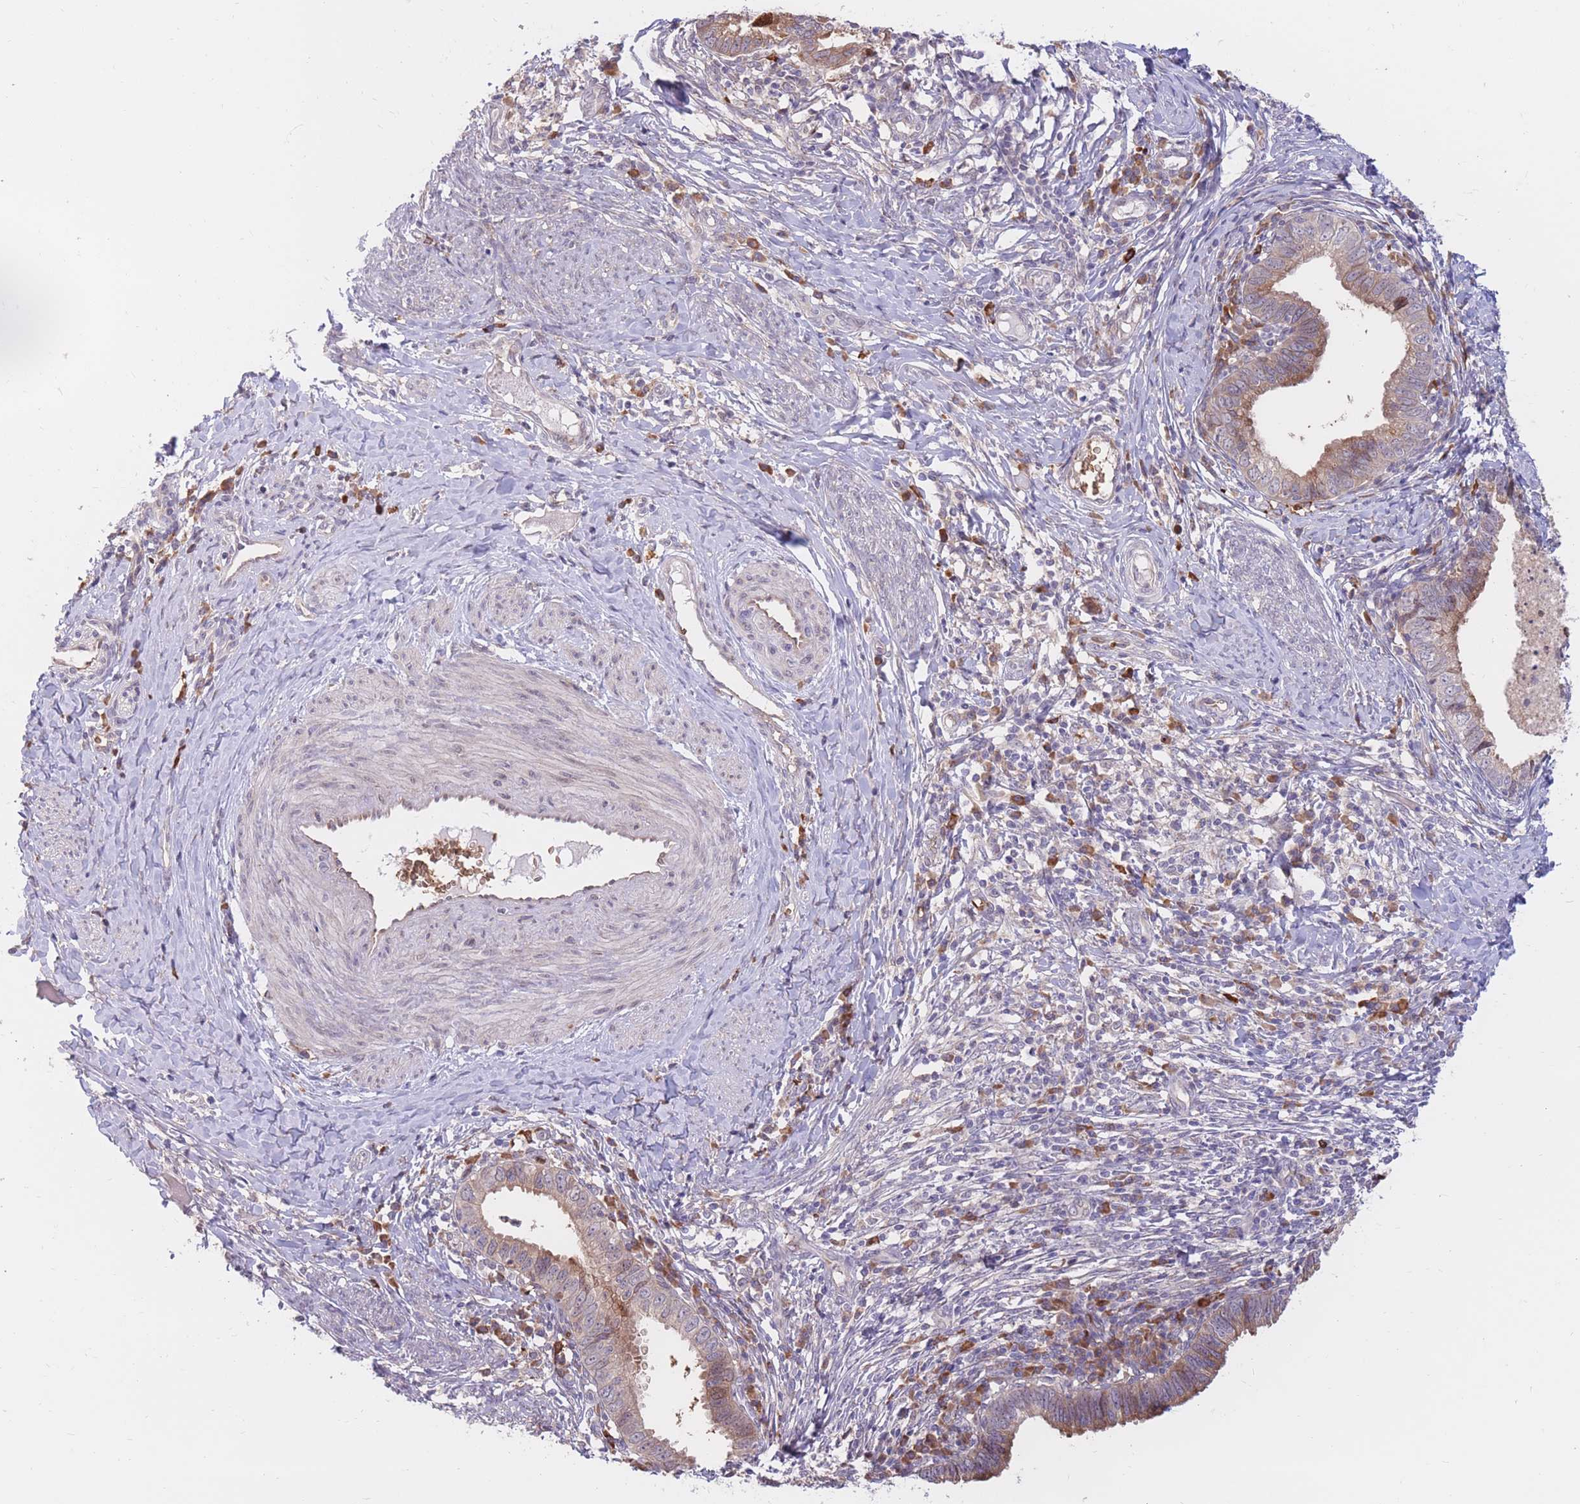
{"staining": {"intensity": "moderate", "quantity": "25%-75%", "location": "cytoplasmic/membranous"}, "tissue": "cervical cancer", "cell_type": "Tumor cells", "image_type": "cancer", "snomed": [{"axis": "morphology", "description": "Adenocarcinoma, NOS"}, {"axis": "topography", "description": "Cervix"}], "caption": "Adenocarcinoma (cervical) tissue reveals moderate cytoplasmic/membranous staining in about 25%-75% of tumor cells, visualized by immunohistochemistry. Immunohistochemistry (ihc) stains the protein of interest in brown and the nuclei are stained blue.", "gene": "ATP10D", "patient": {"sex": "female", "age": 36}}